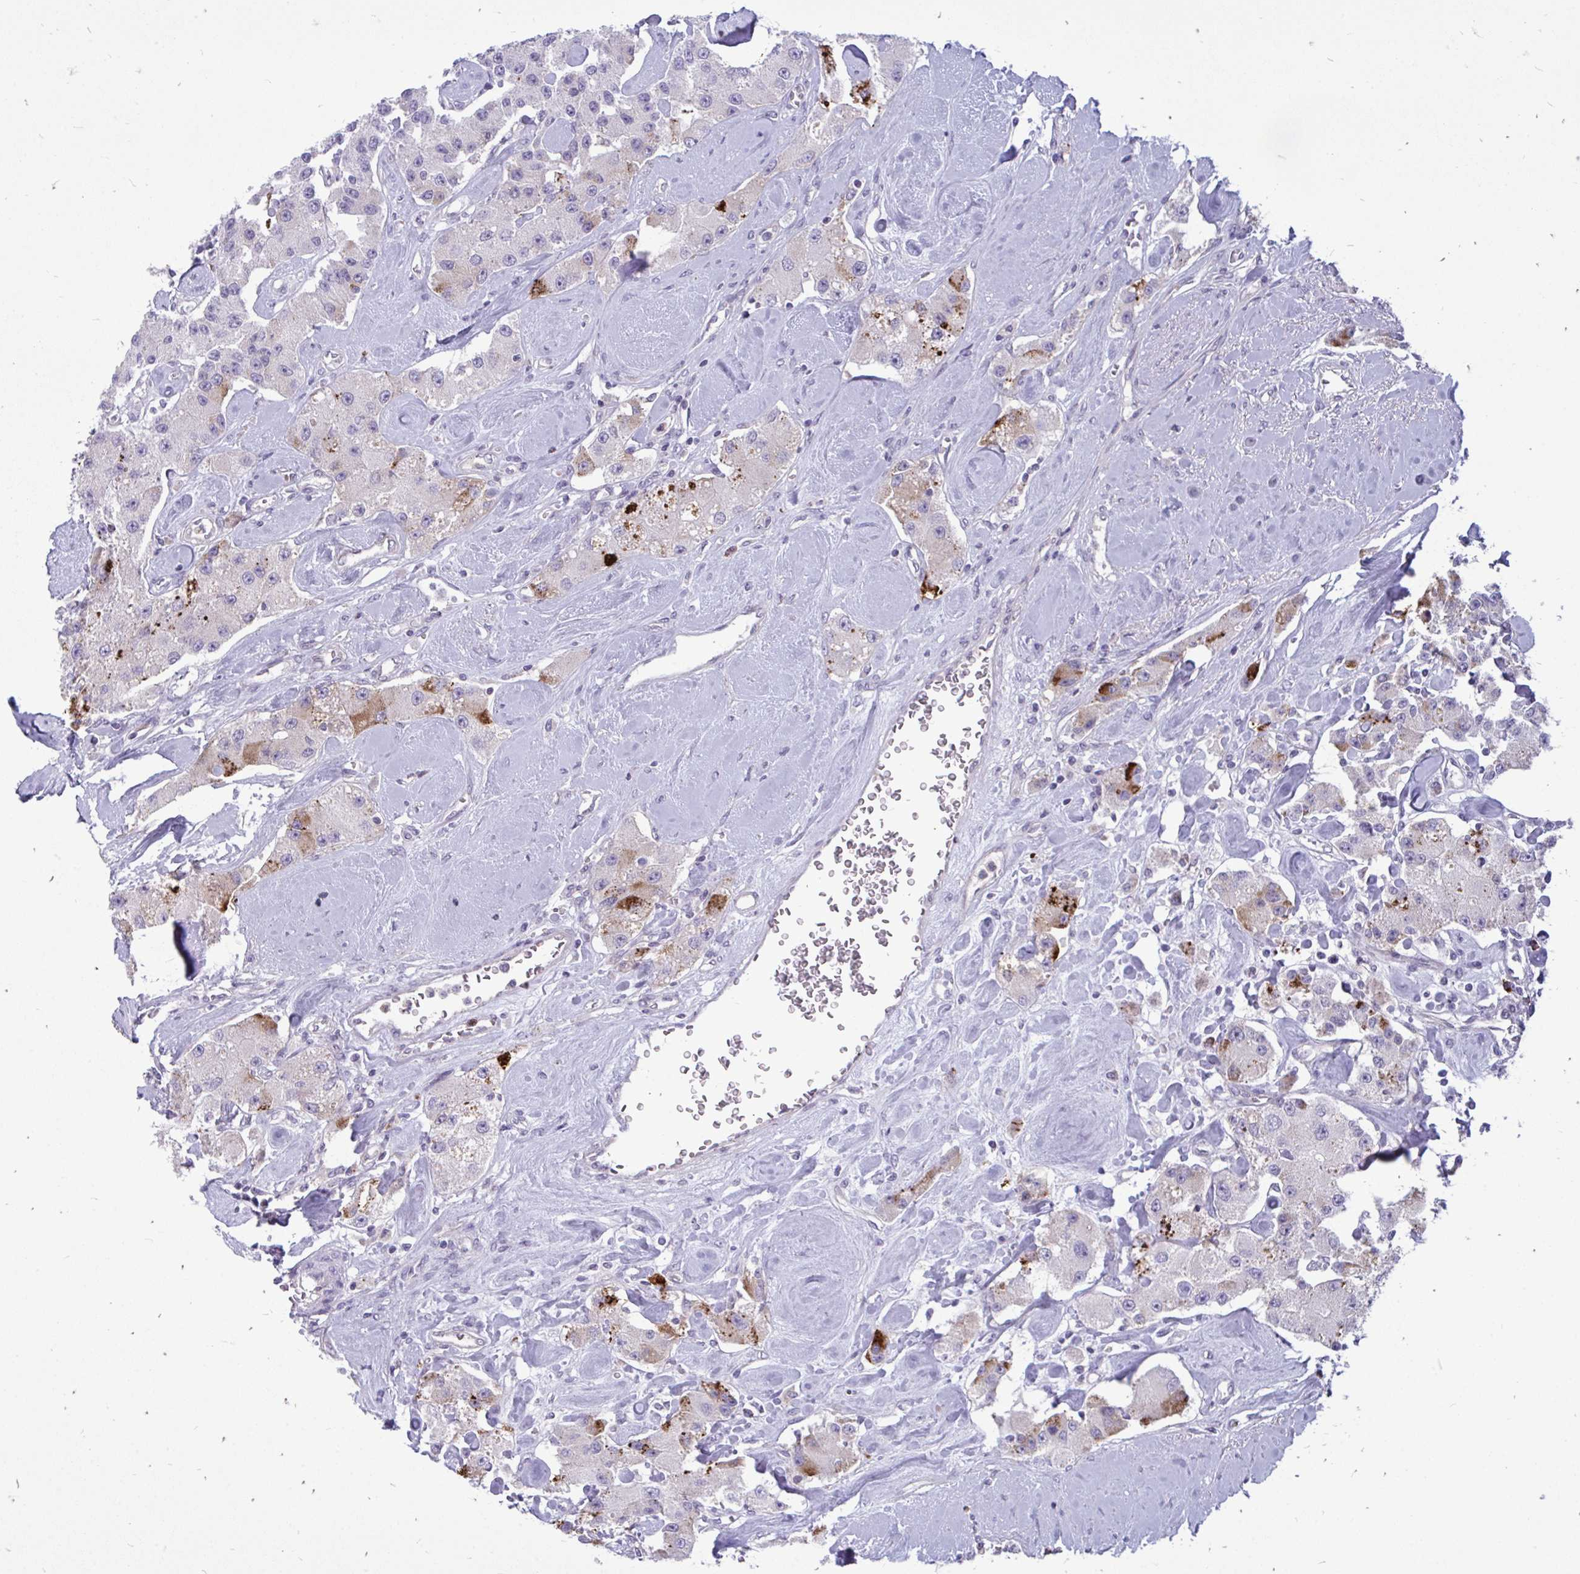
{"staining": {"intensity": "moderate", "quantity": "<25%", "location": "cytoplasmic/membranous"}, "tissue": "carcinoid", "cell_type": "Tumor cells", "image_type": "cancer", "snomed": [{"axis": "morphology", "description": "Carcinoid, malignant, NOS"}, {"axis": "topography", "description": "Pancreas"}], "caption": "A brown stain shows moderate cytoplasmic/membranous positivity of a protein in carcinoid tumor cells.", "gene": "ACSL5", "patient": {"sex": "male", "age": 41}}